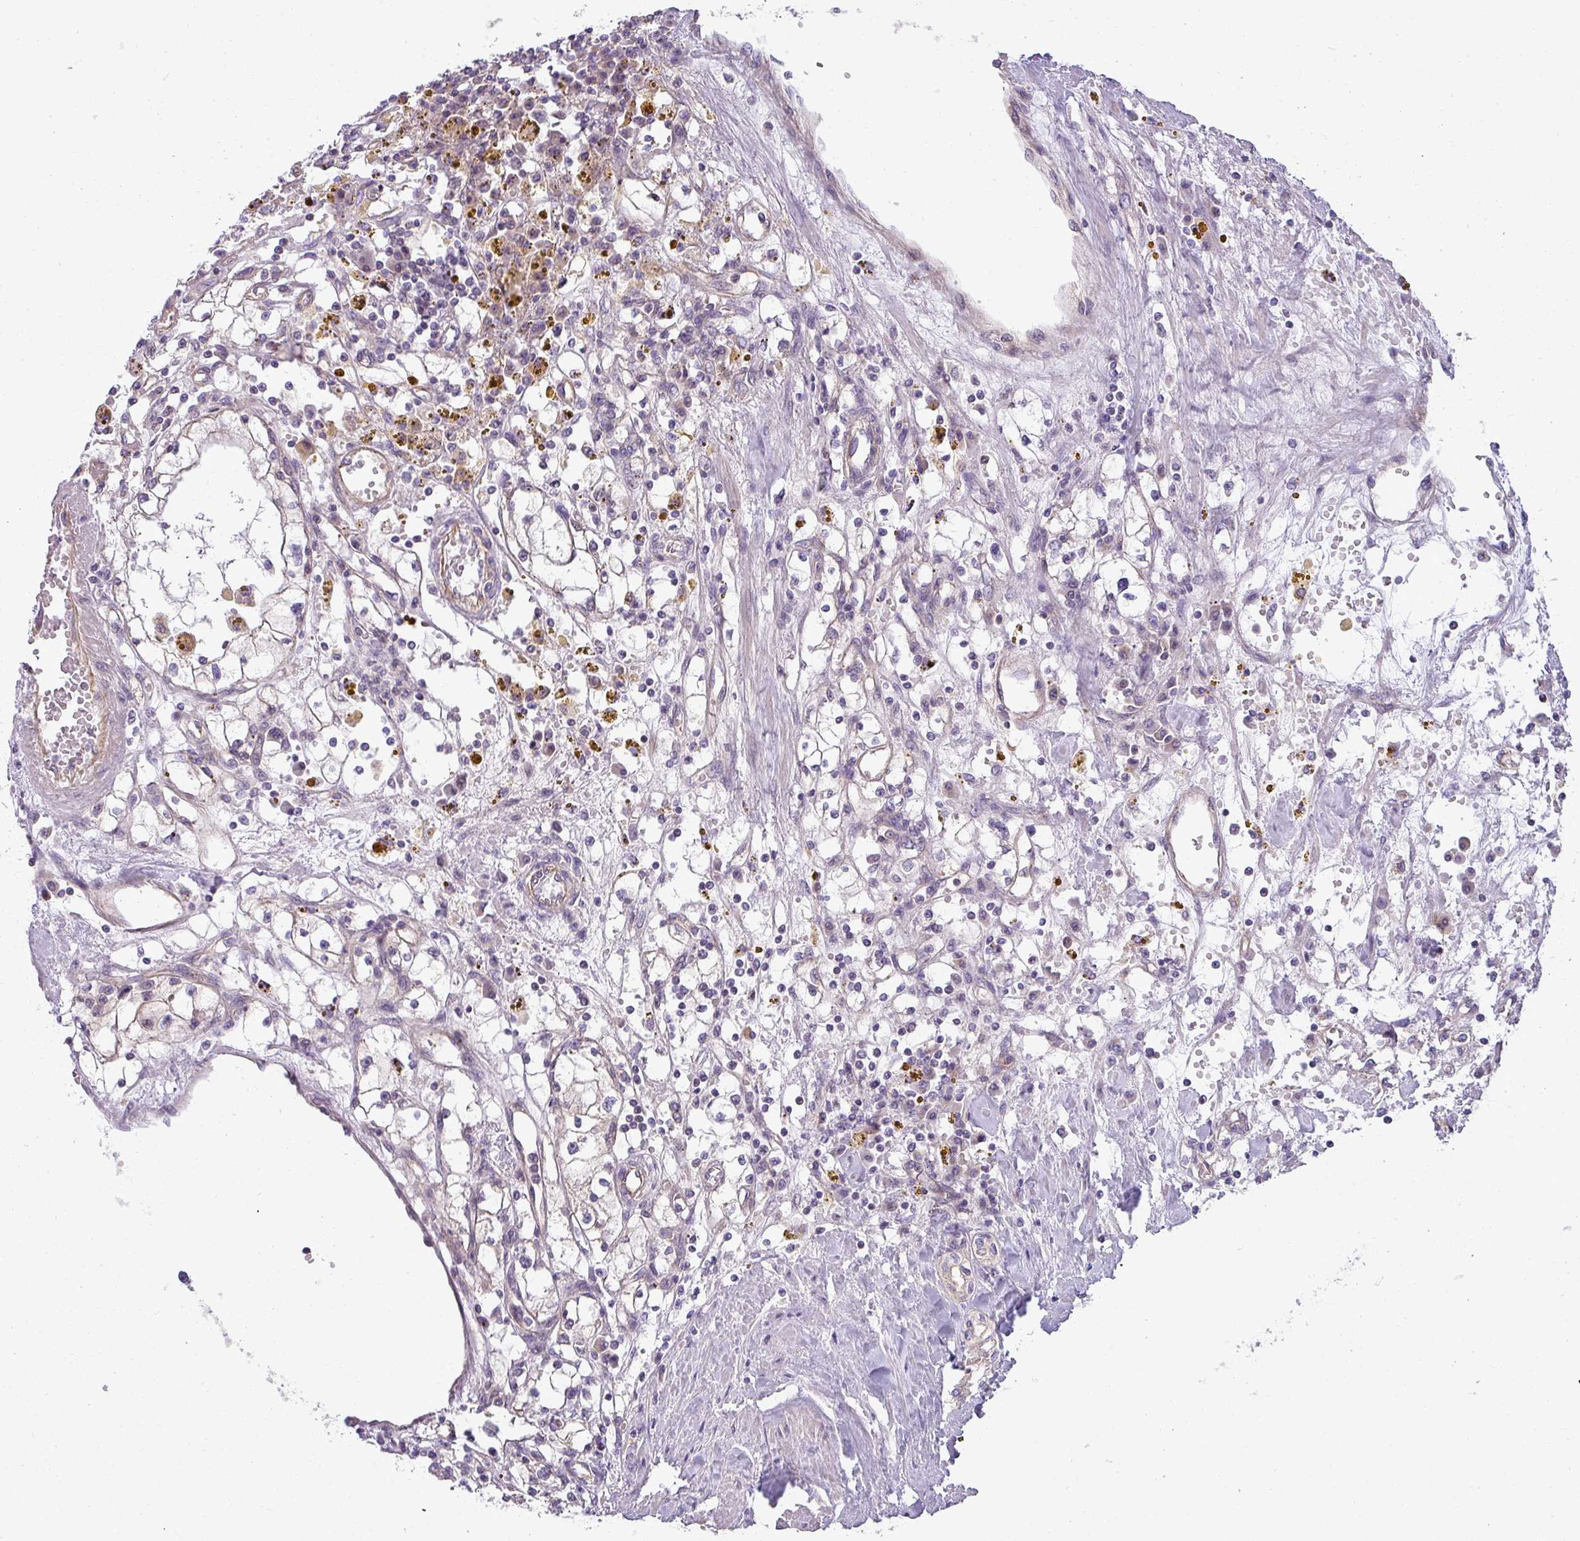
{"staining": {"intensity": "negative", "quantity": "none", "location": "none"}, "tissue": "renal cancer", "cell_type": "Tumor cells", "image_type": "cancer", "snomed": [{"axis": "morphology", "description": "Adenocarcinoma, NOS"}, {"axis": "topography", "description": "Kidney"}], "caption": "An image of human adenocarcinoma (renal) is negative for staining in tumor cells.", "gene": "PALS2", "patient": {"sex": "male", "age": 56}}